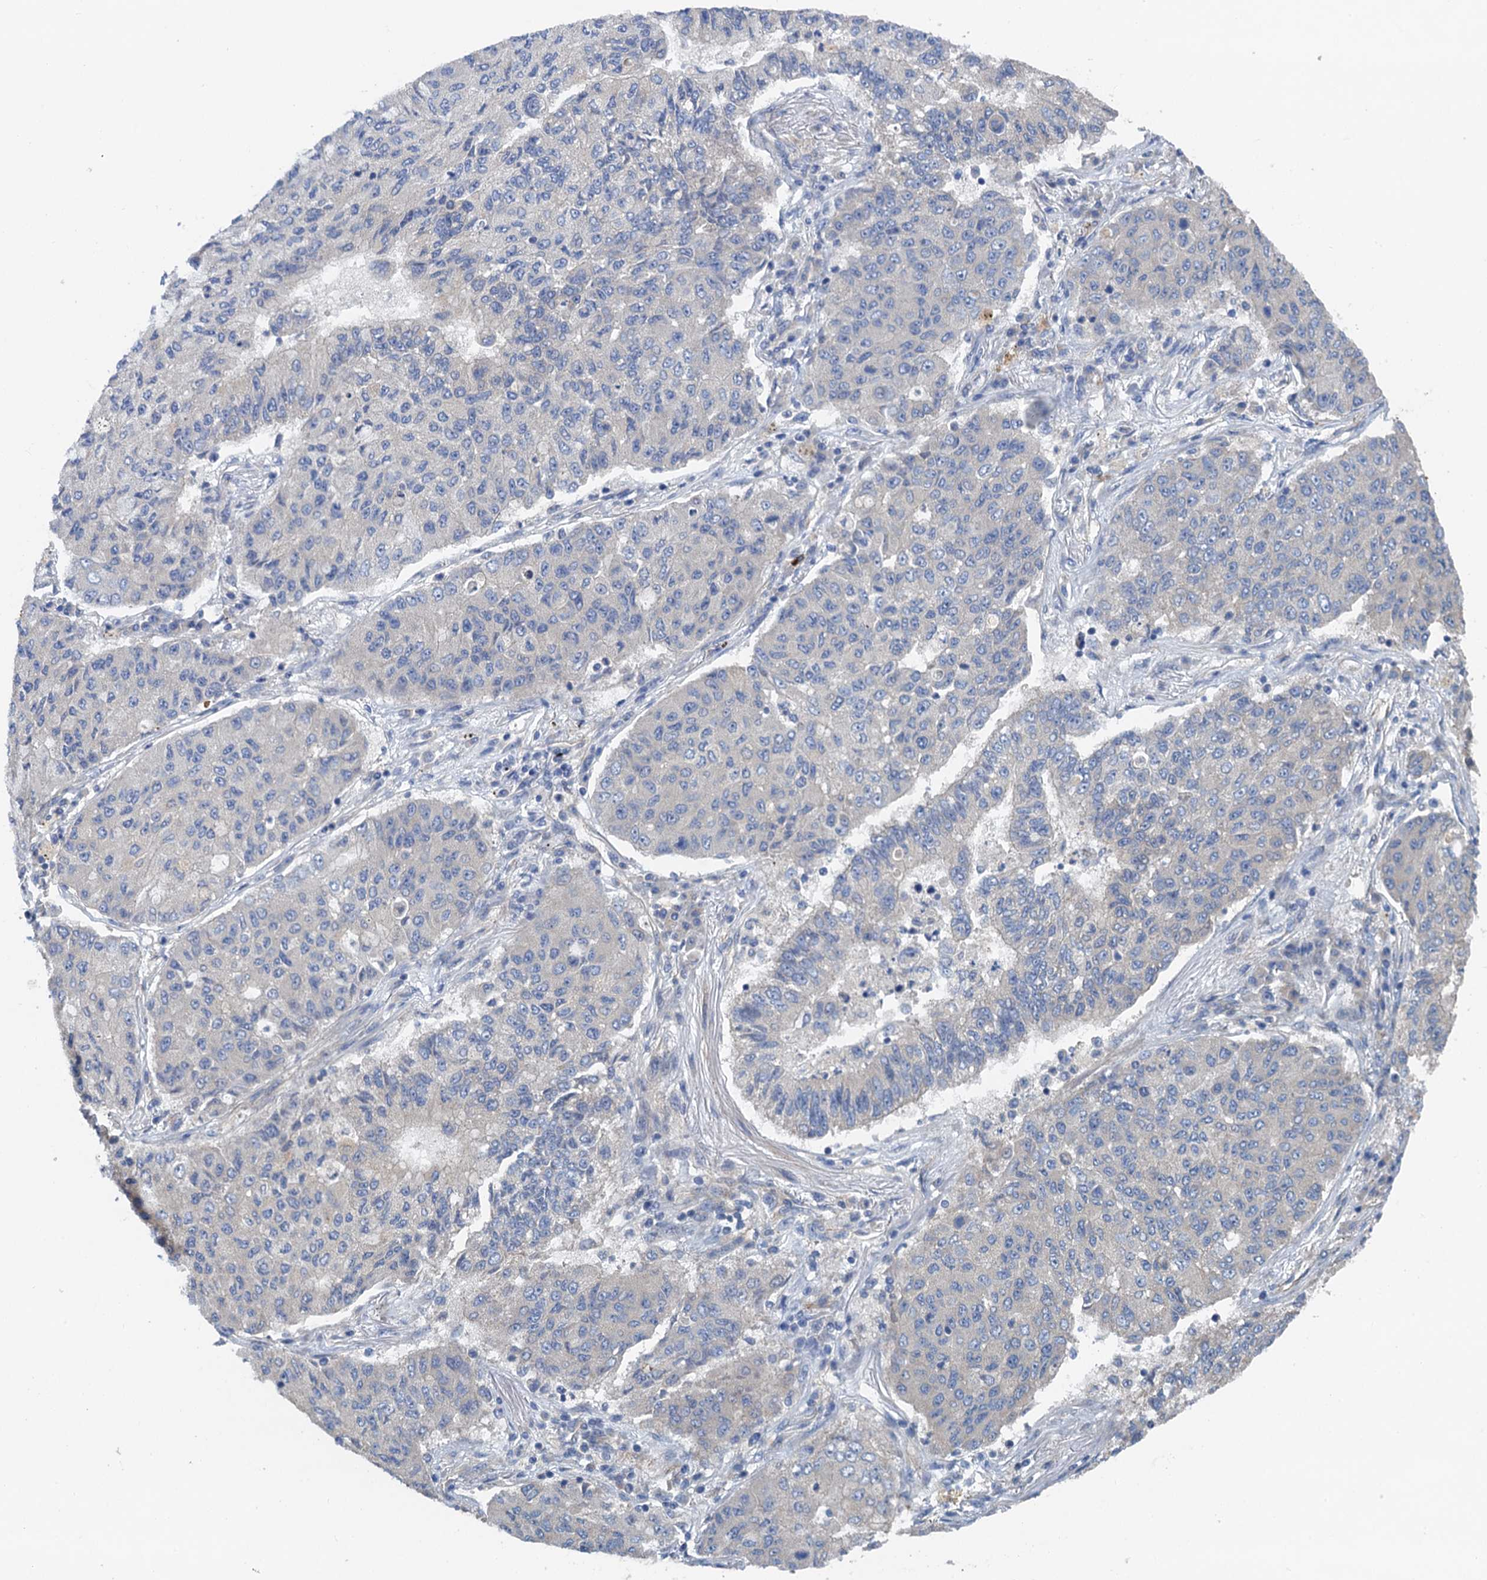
{"staining": {"intensity": "negative", "quantity": "none", "location": "none"}, "tissue": "lung cancer", "cell_type": "Tumor cells", "image_type": "cancer", "snomed": [{"axis": "morphology", "description": "Squamous cell carcinoma, NOS"}, {"axis": "topography", "description": "Lung"}], "caption": "High power microscopy image of an IHC histopathology image of lung cancer (squamous cell carcinoma), revealing no significant staining in tumor cells.", "gene": "PJA2", "patient": {"sex": "male", "age": 74}}